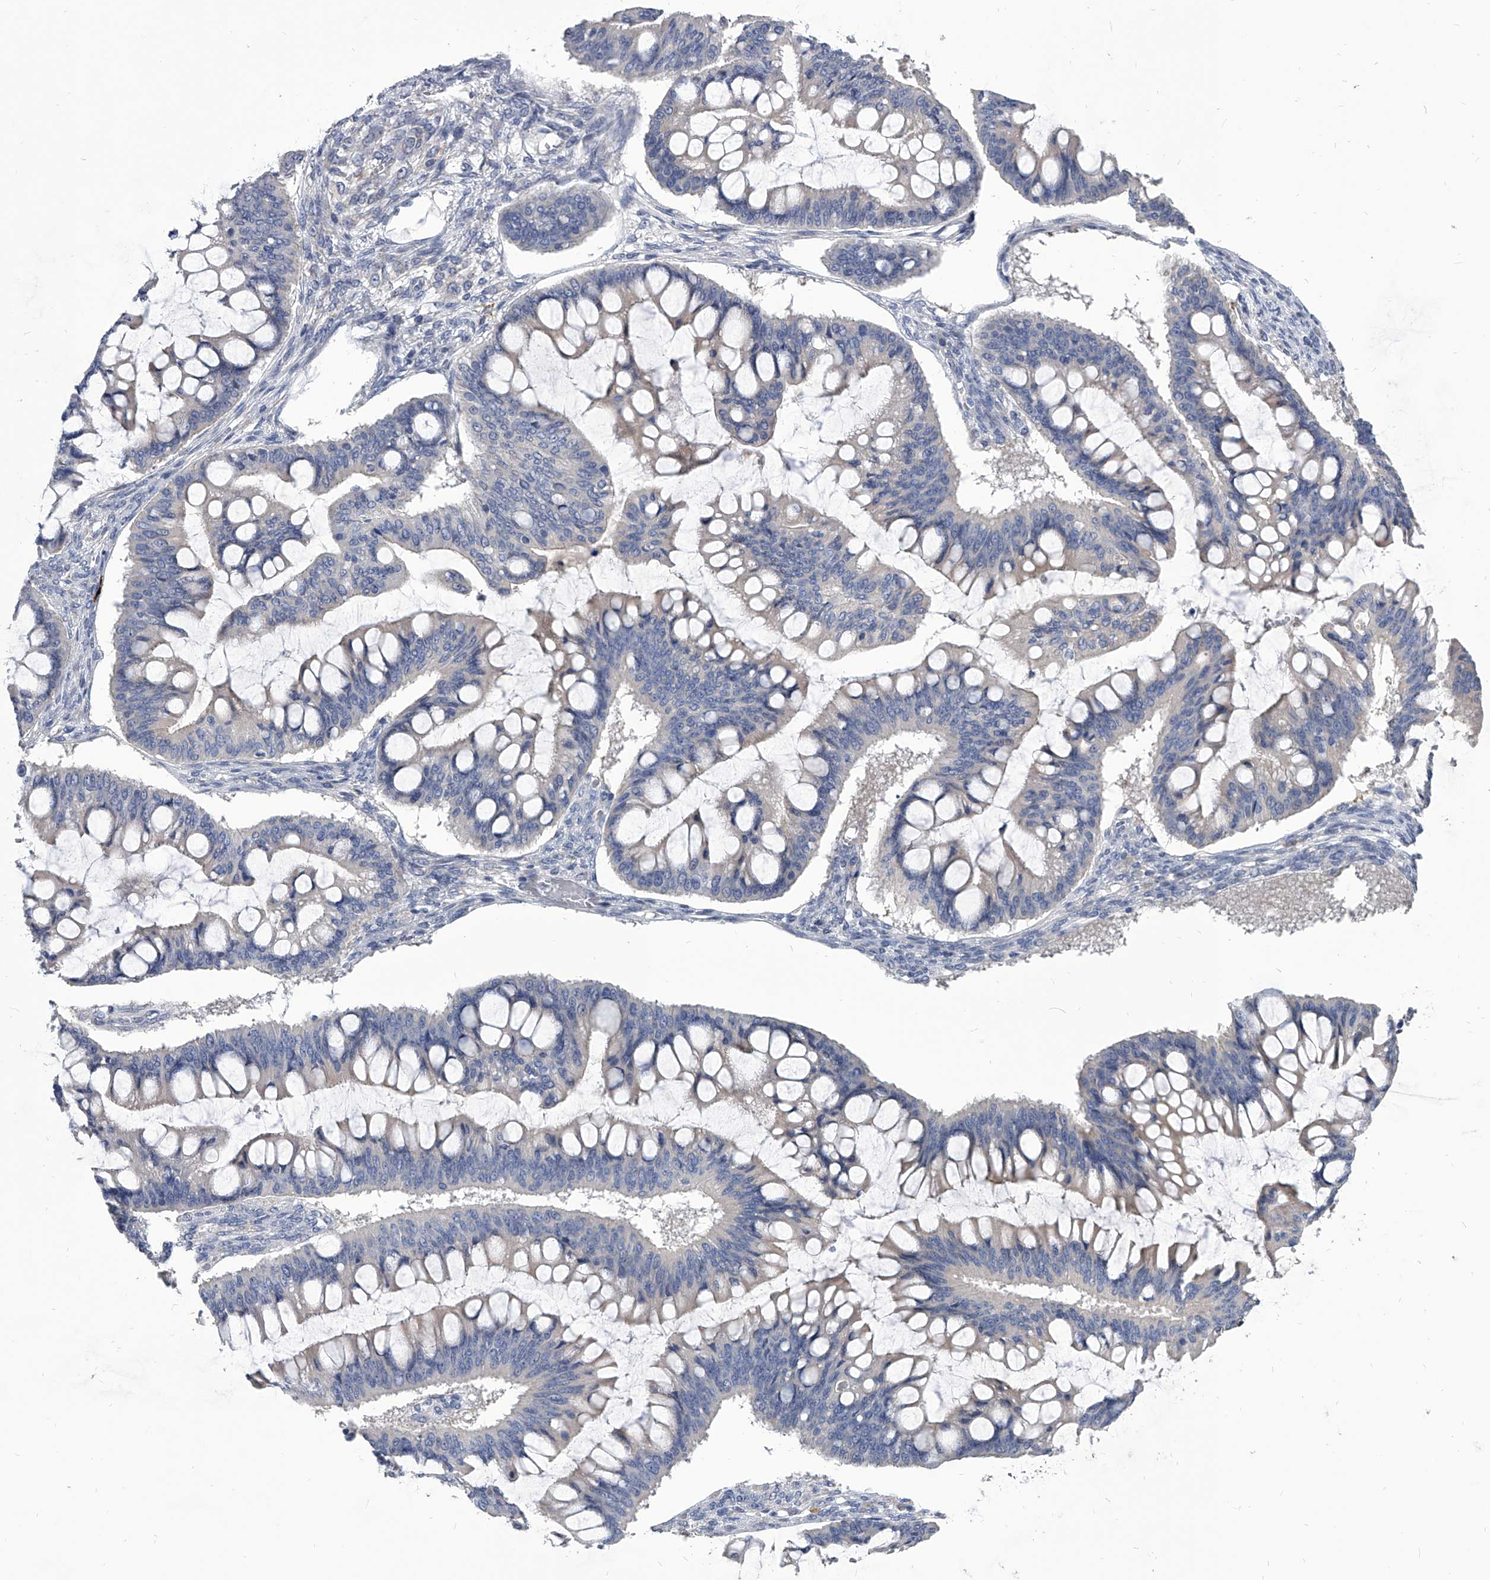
{"staining": {"intensity": "negative", "quantity": "none", "location": "none"}, "tissue": "ovarian cancer", "cell_type": "Tumor cells", "image_type": "cancer", "snomed": [{"axis": "morphology", "description": "Cystadenocarcinoma, mucinous, NOS"}, {"axis": "topography", "description": "Ovary"}], "caption": "Tumor cells show no significant protein staining in ovarian mucinous cystadenocarcinoma.", "gene": "SPP1", "patient": {"sex": "female", "age": 73}}